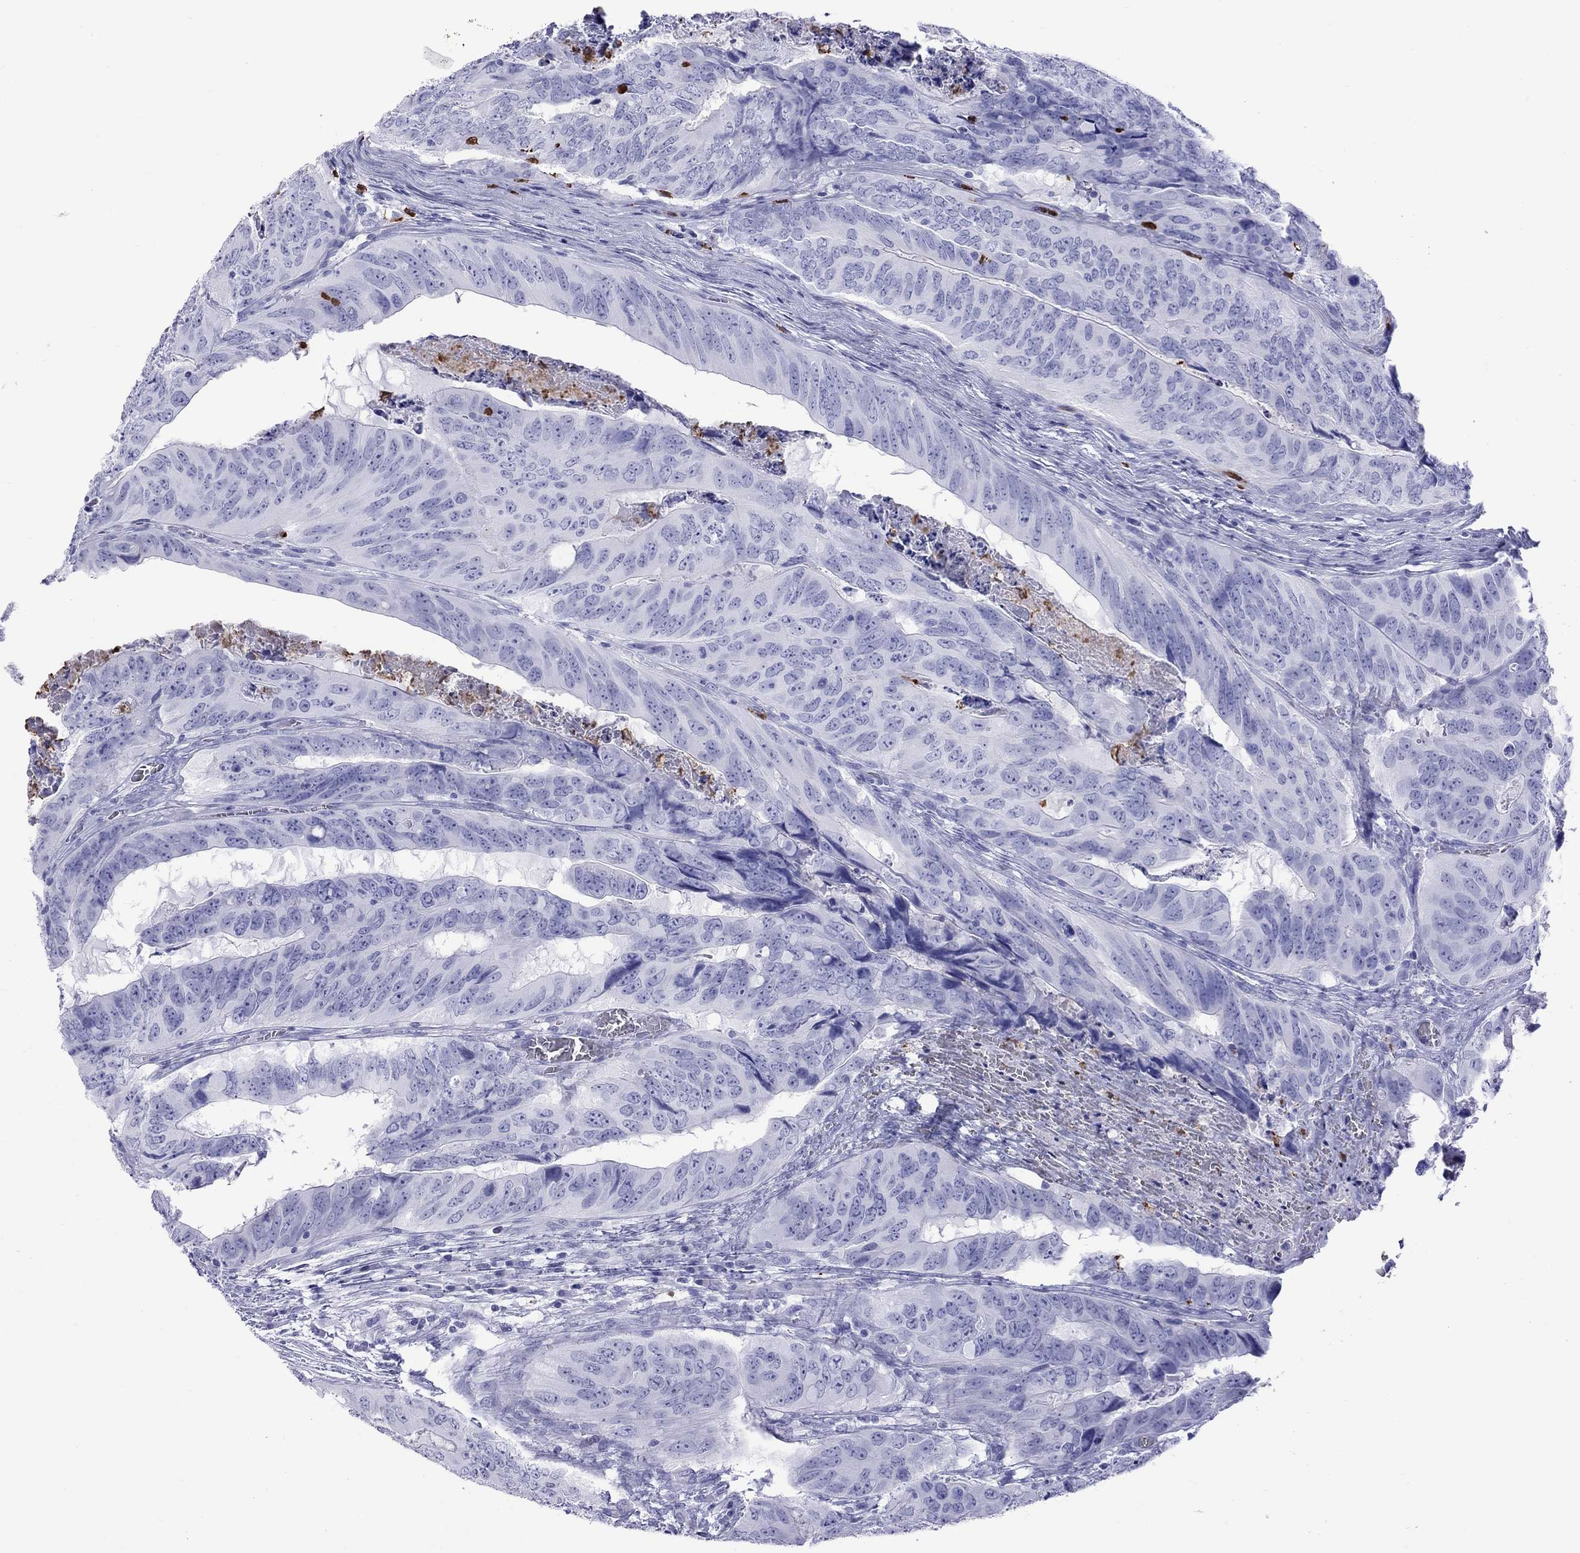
{"staining": {"intensity": "negative", "quantity": "none", "location": "none"}, "tissue": "colorectal cancer", "cell_type": "Tumor cells", "image_type": "cancer", "snomed": [{"axis": "morphology", "description": "Adenocarcinoma, NOS"}, {"axis": "topography", "description": "Colon"}], "caption": "Tumor cells are negative for protein expression in human colorectal adenocarcinoma.", "gene": "SLAMF1", "patient": {"sex": "male", "age": 79}}